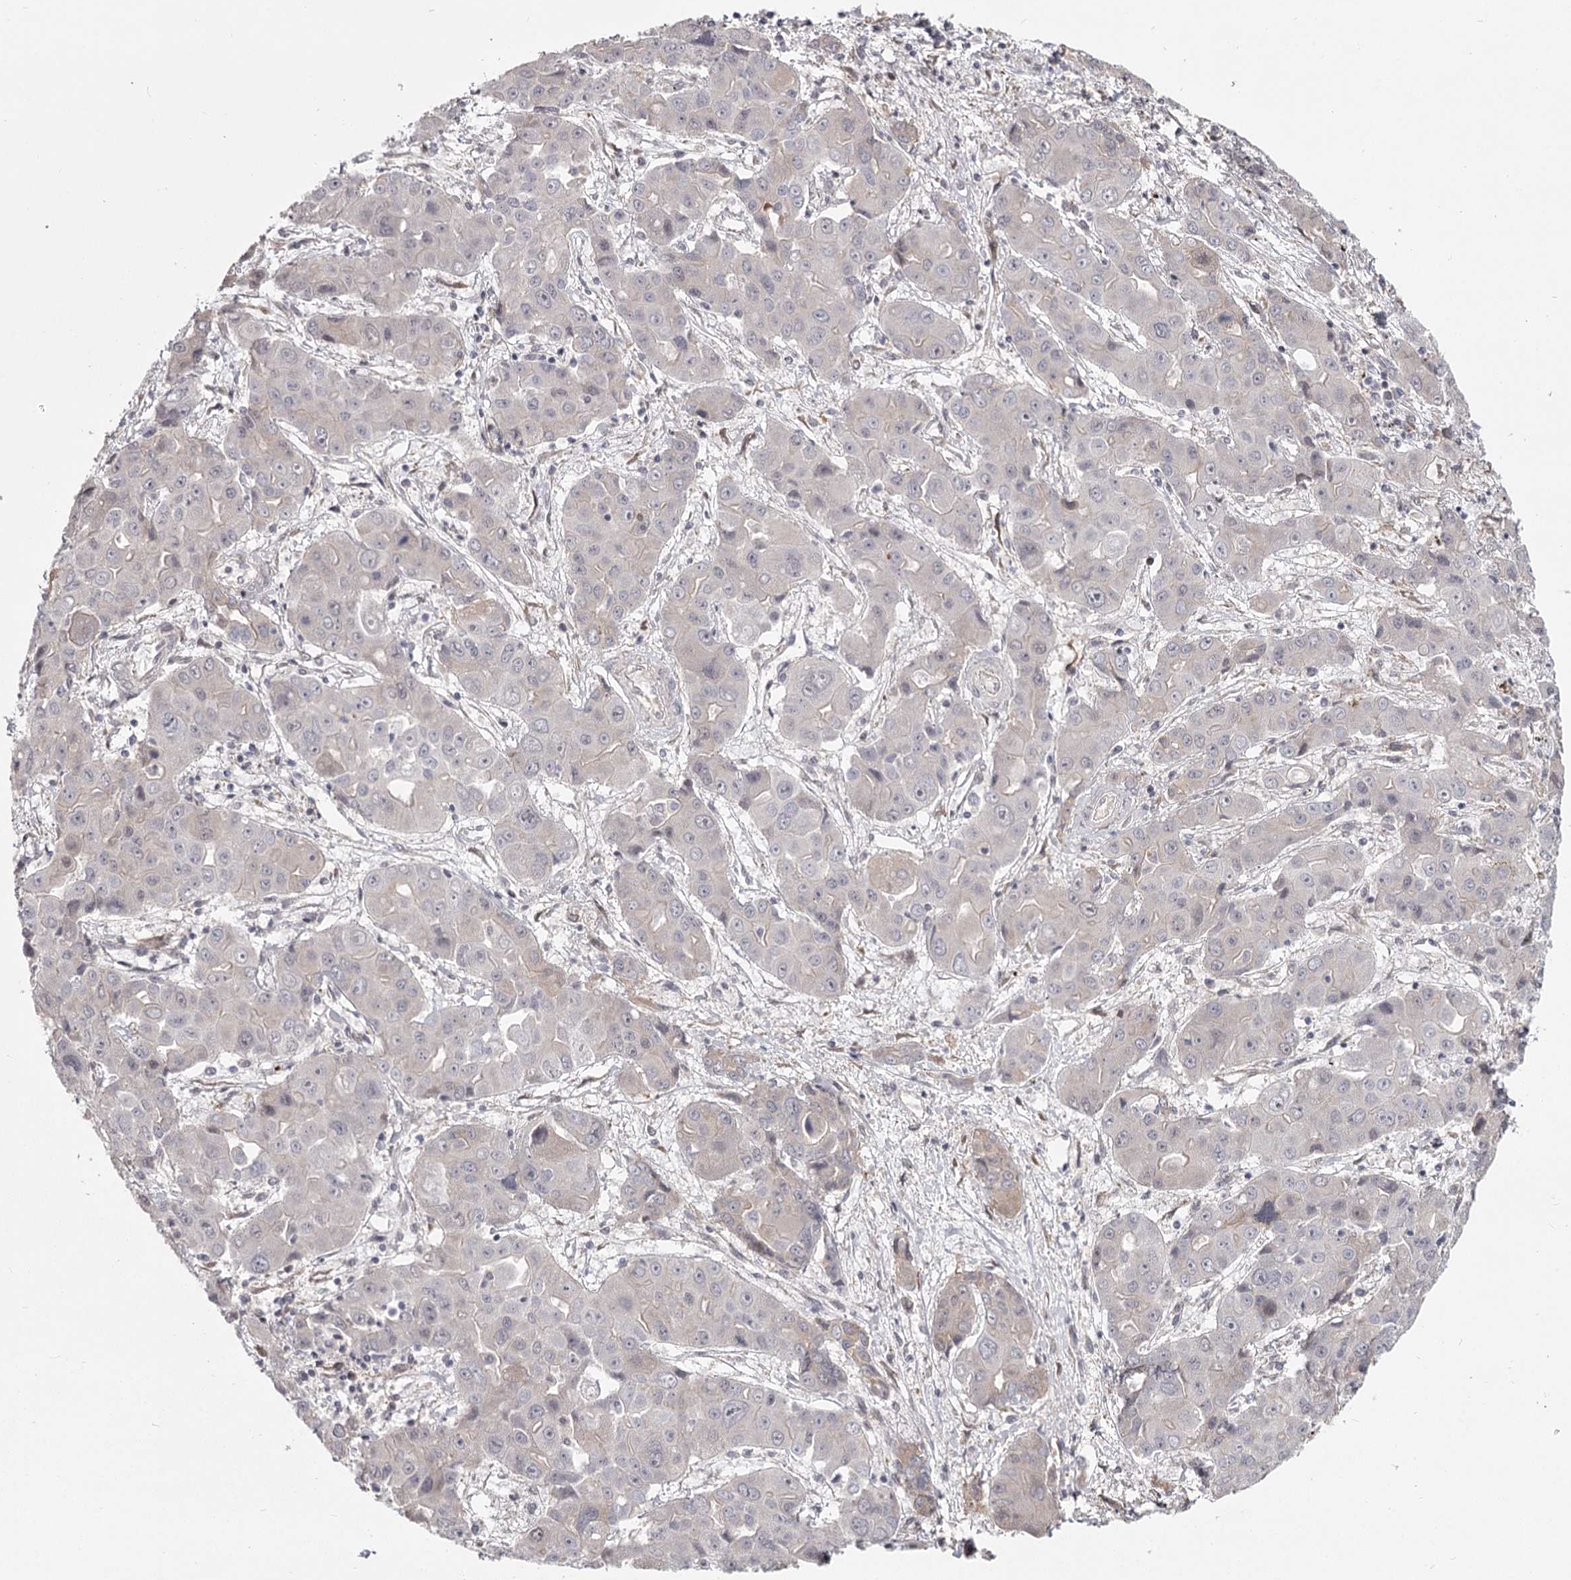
{"staining": {"intensity": "negative", "quantity": "none", "location": "none"}, "tissue": "liver cancer", "cell_type": "Tumor cells", "image_type": "cancer", "snomed": [{"axis": "morphology", "description": "Cholangiocarcinoma"}, {"axis": "topography", "description": "Liver"}], "caption": "Histopathology image shows no protein positivity in tumor cells of liver cholangiocarcinoma tissue.", "gene": "CCNG2", "patient": {"sex": "male", "age": 67}}